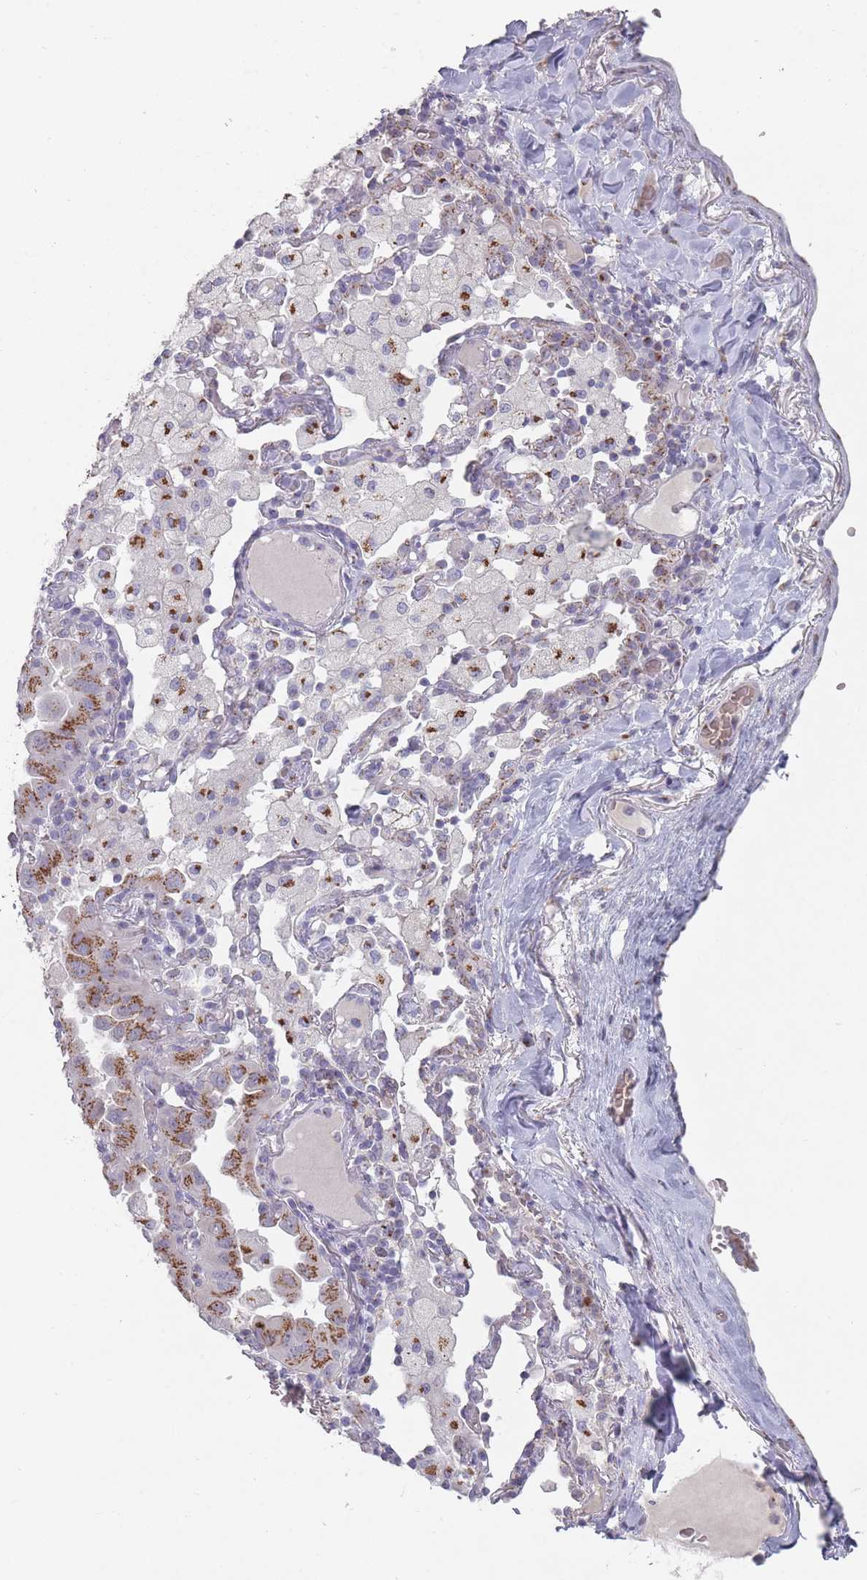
{"staining": {"intensity": "moderate", "quantity": ">75%", "location": "cytoplasmic/membranous"}, "tissue": "lung cancer", "cell_type": "Tumor cells", "image_type": "cancer", "snomed": [{"axis": "morphology", "description": "Adenocarcinoma, NOS"}, {"axis": "topography", "description": "Lung"}], "caption": "The histopathology image reveals a brown stain indicating the presence of a protein in the cytoplasmic/membranous of tumor cells in lung cancer. Nuclei are stained in blue.", "gene": "MAN1B1", "patient": {"sex": "male", "age": 64}}